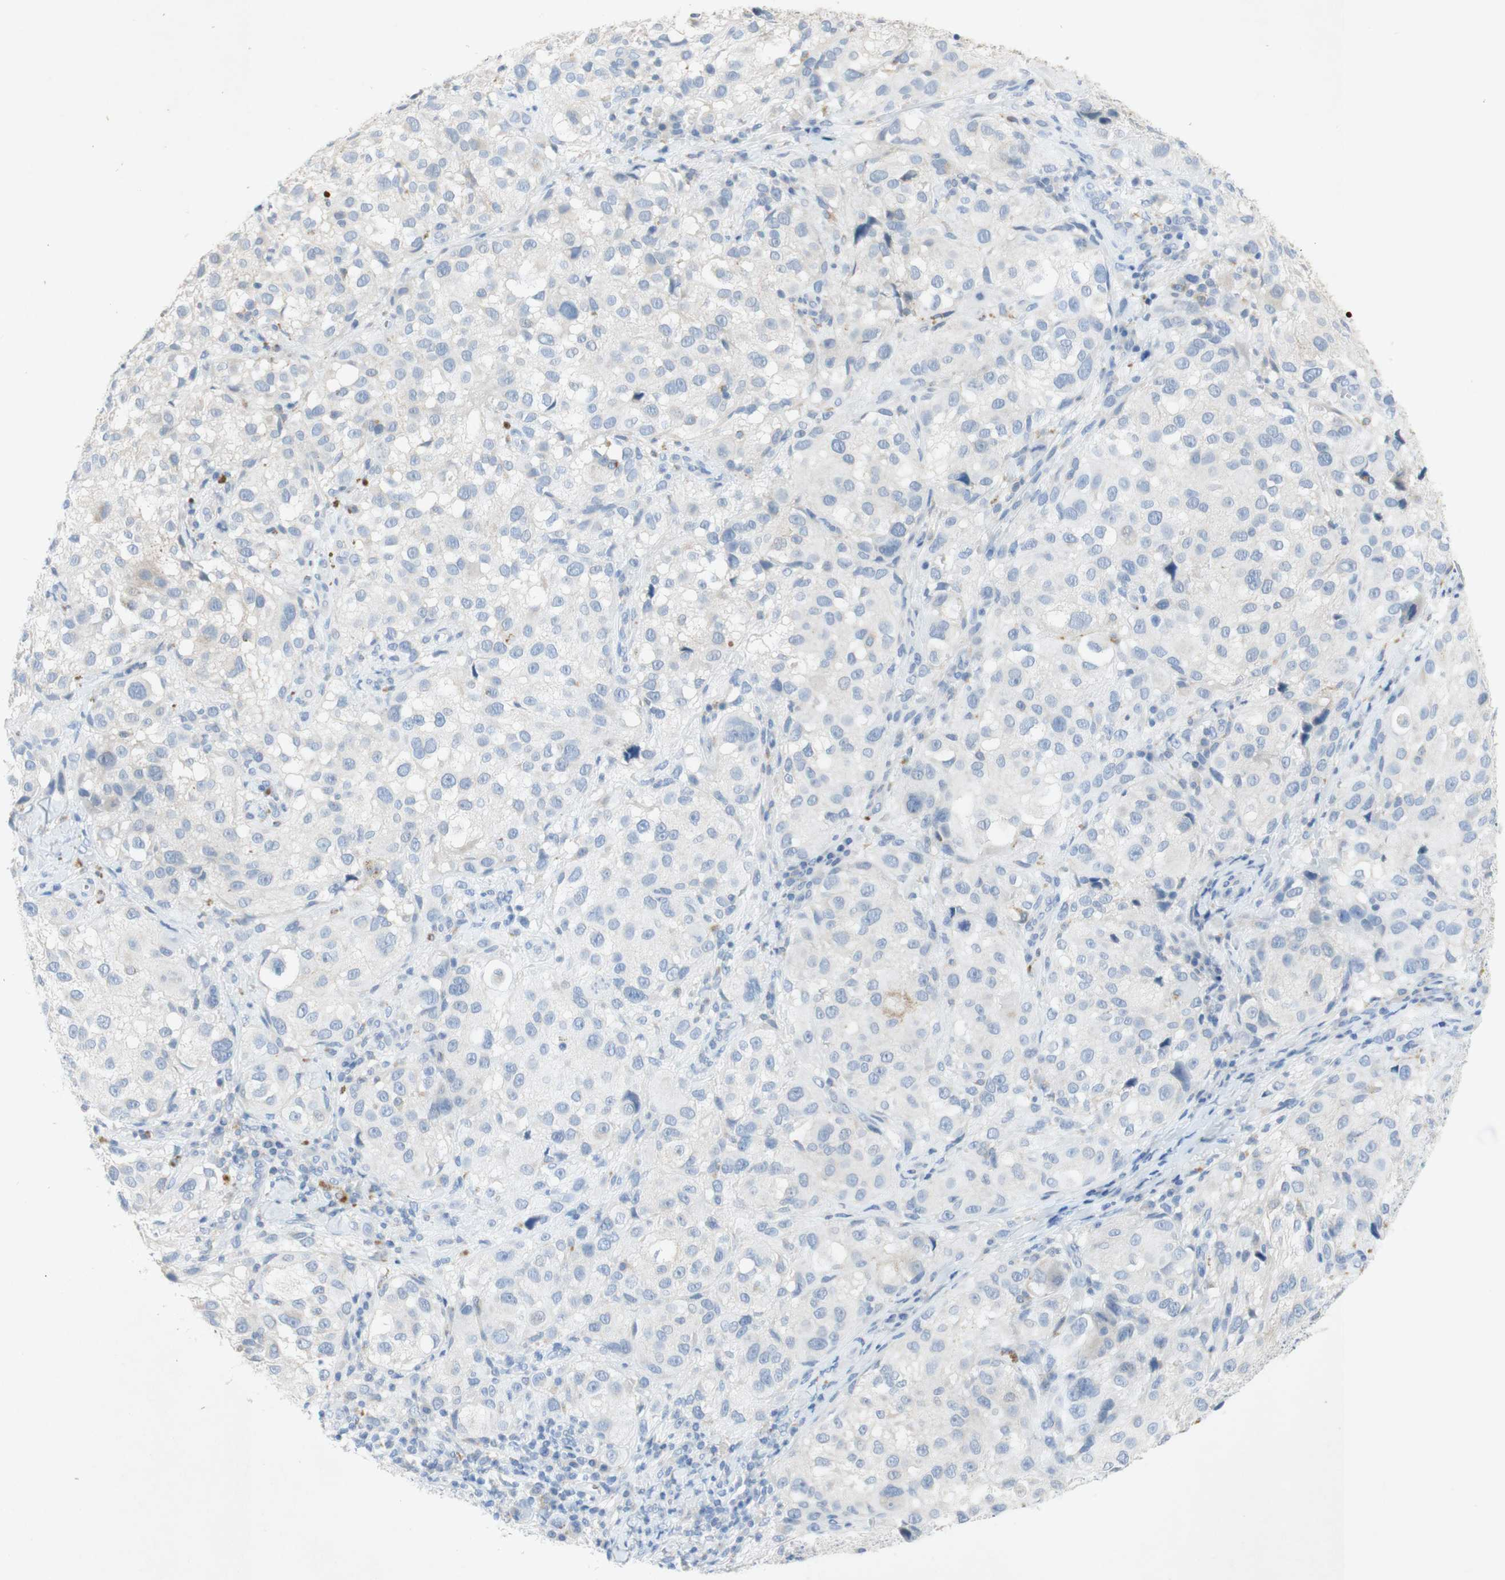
{"staining": {"intensity": "negative", "quantity": "none", "location": "none"}, "tissue": "melanoma", "cell_type": "Tumor cells", "image_type": "cancer", "snomed": [{"axis": "morphology", "description": "Necrosis, NOS"}, {"axis": "morphology", "description": "Malignant melanoma, NOS"}, {"axis": "topography", "description": "Skin"}], "caption": "Tumor cells show no significant protein positivity in malignant melanoma.", "gene": "EPO", "patient": {"sex": "female", "age": 87}}